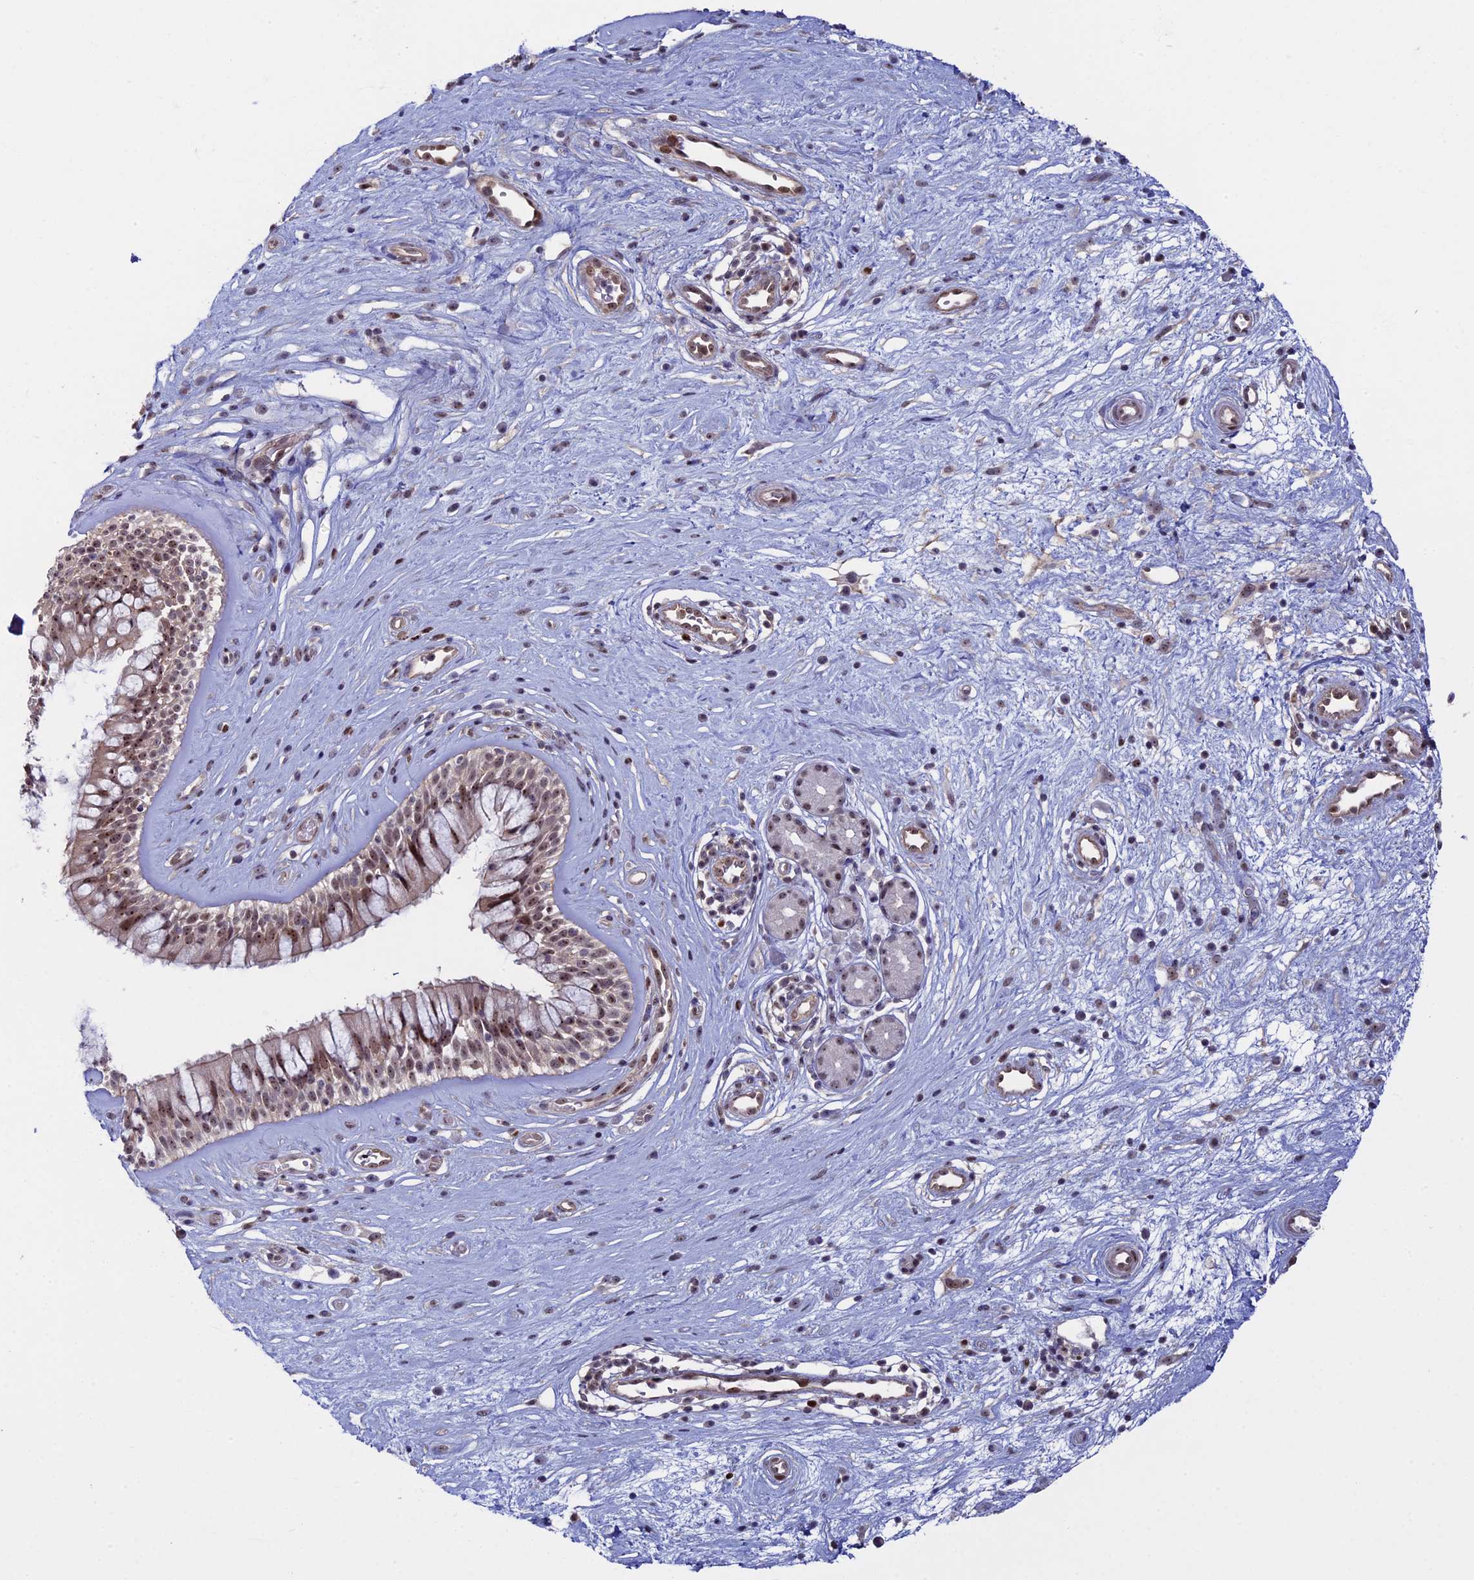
{"staining": {"intensity": "moderate", "quantity": ">75%", "location": "nuclear"}, "tissue": "nasopharynx", "cell_type": "Respiratory epithelial cells", "image_type": "normal", "snomed": [{"axis": "morphology", "description": "Normal tissue, NOS"}, {"axis": "topography", "description": "Nasopharynx"}], "caption": "Moderate nuclear protein positivity is identified in about >75% of respiratory epithelial cells in nasopharynx. (Brightfield microscopy of DAB IHC at high magnification).", "gene": "CCDC86", "patient": {"sex": "male", "age": 32}}